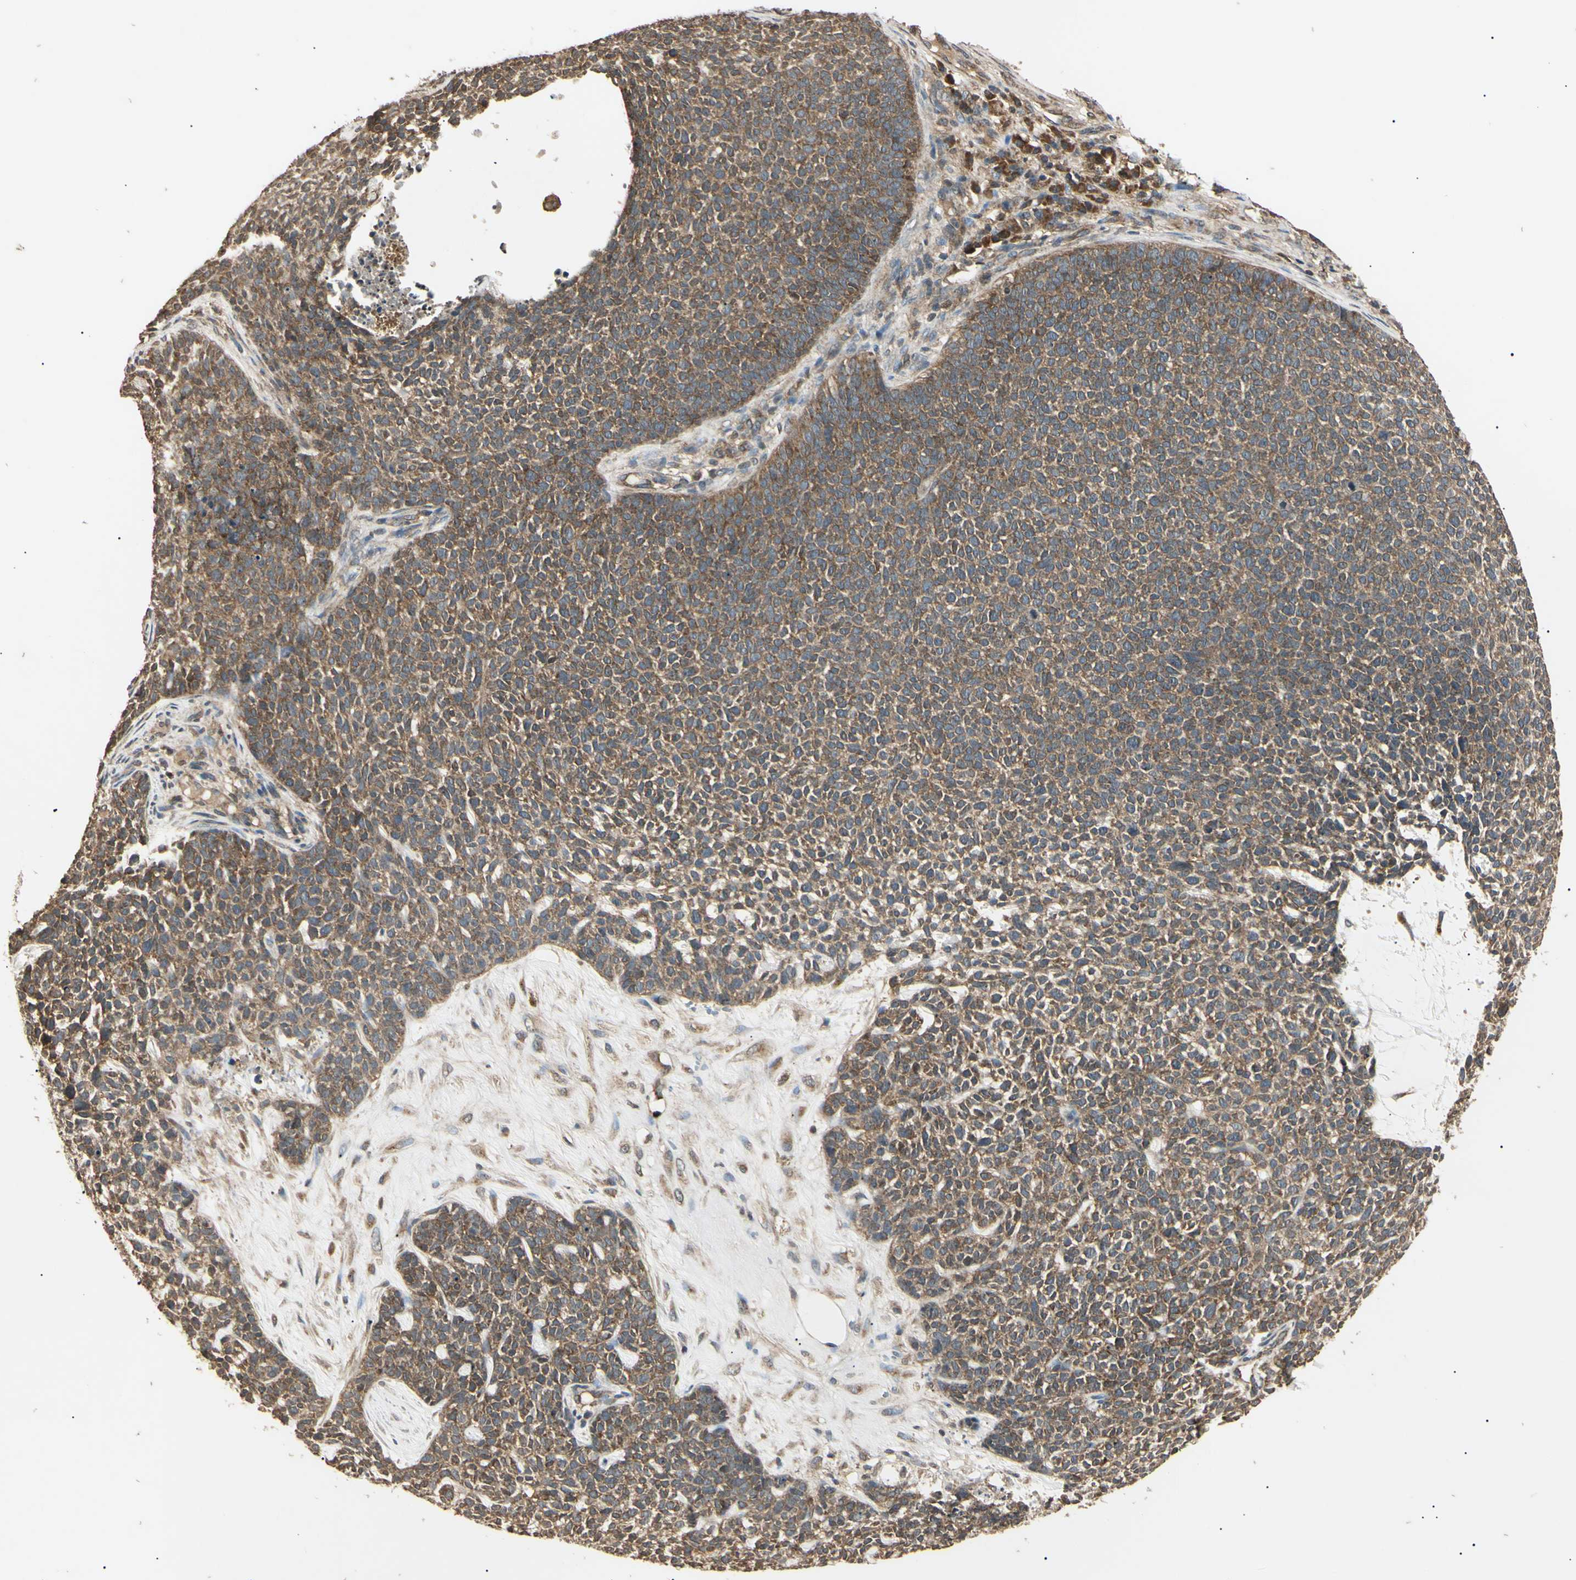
{"staining": {"intensity": "moderate", "quantity": "25%-75%", "location": "cytoplasmic/membranous"}, "tissue": "skin cancer", "cell_type": "Tumor cells", "image_type": "cancer", "snomed": [{"axis": "morphology", "description": "Basal cell carcinoma"}, {"axis": "topography", "description": "Skin"}], "caption": "The histopathology image reveals staining of skin cancer, revealing moderate cytoplasmic/membranous protein expression (brown color) within tumor cells.", "gene": "EPN1", "patient": {"sex": "female", "age": 84}}